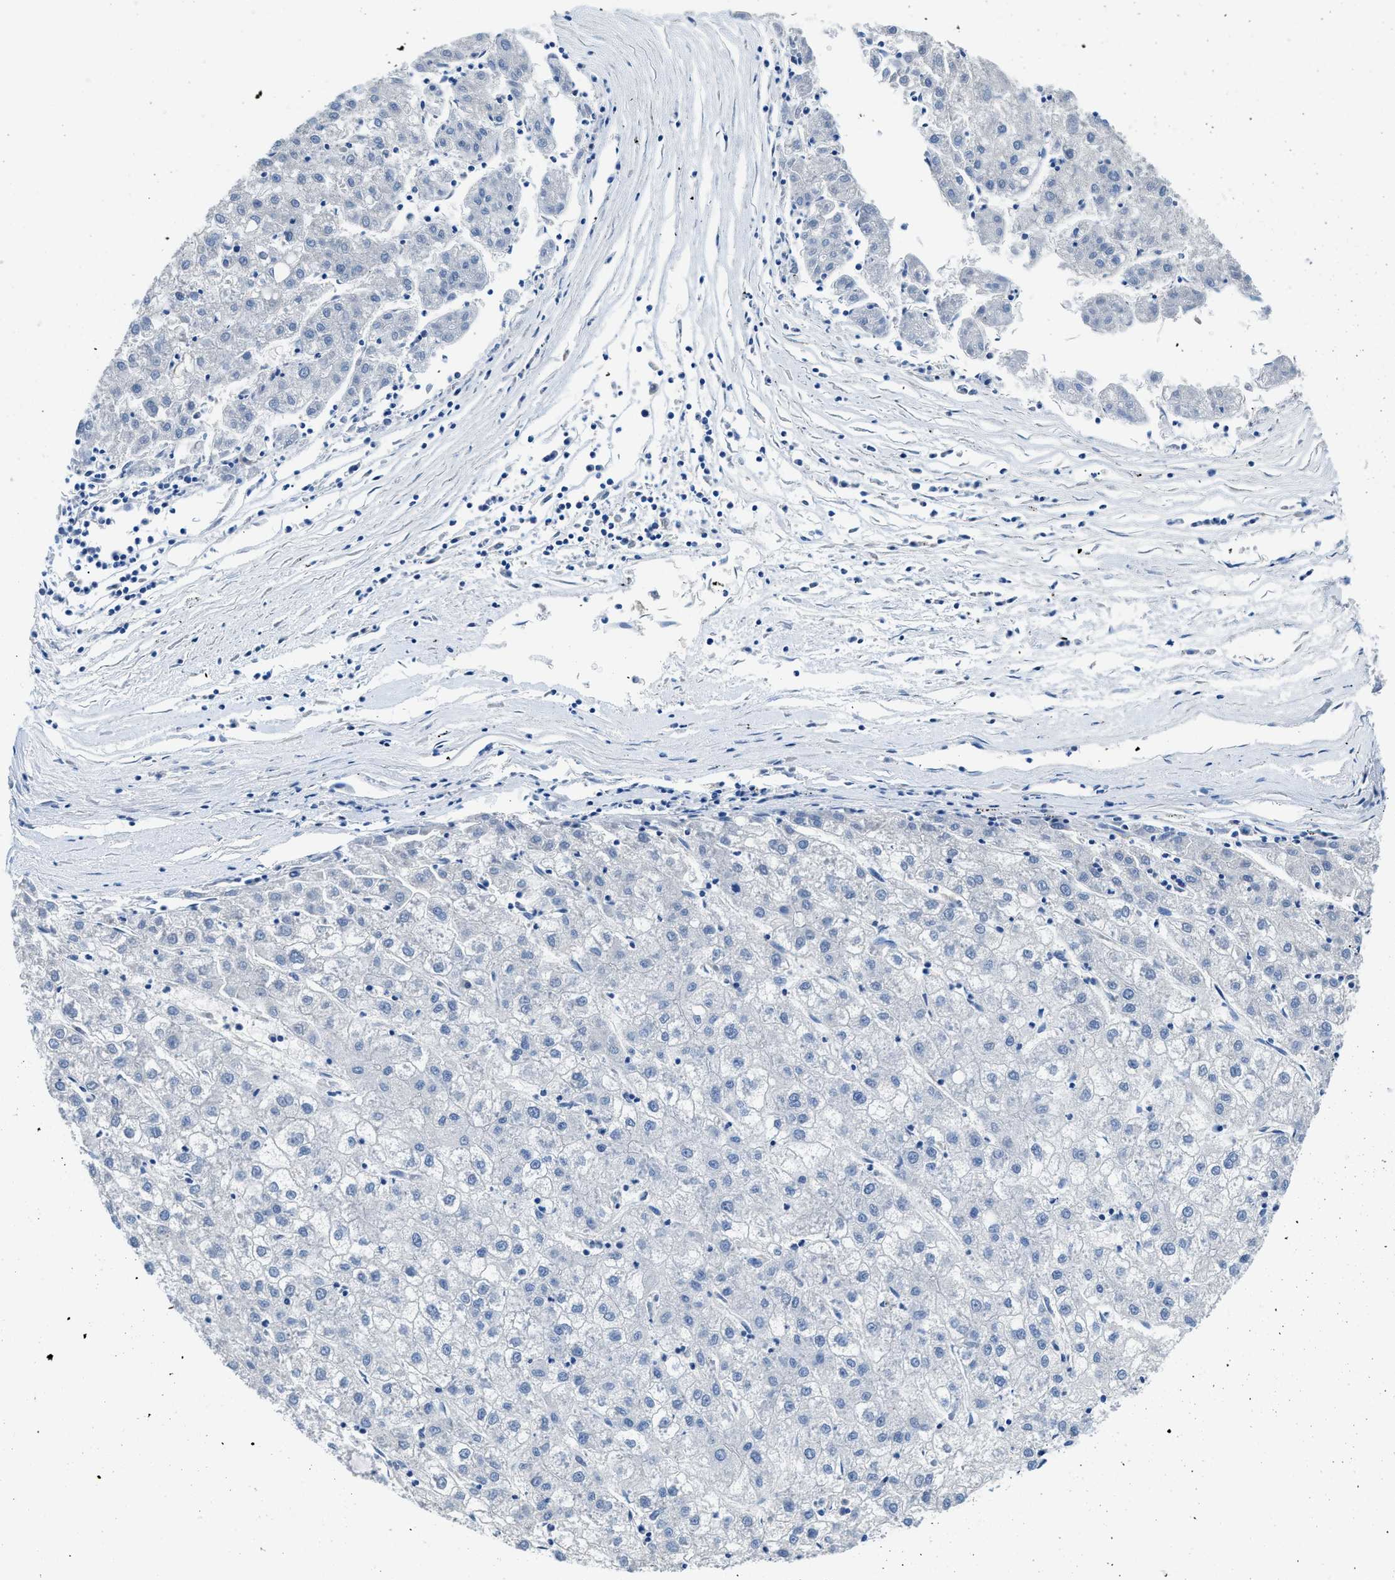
{"staining": {"intensity": "negative", "quantity": "none", "location": "none"}, "tissue": "liver cancer", "cell_type": "Tumor cells", "image_type": "cancer", "snomed": [{"axis": "morphology", "description": "Carcinoma, Hepatocellular, NOS"}, {"axis": "topography", "description": "Liver"}], "caption": "Human hepatocellular carcinoma (liver) stained for a protein using immunohistochemistry (IHC) reveals no expression in tumor cells.", "gene": "SLC10A6", "patient": {"sex": "male", "age": 72}}